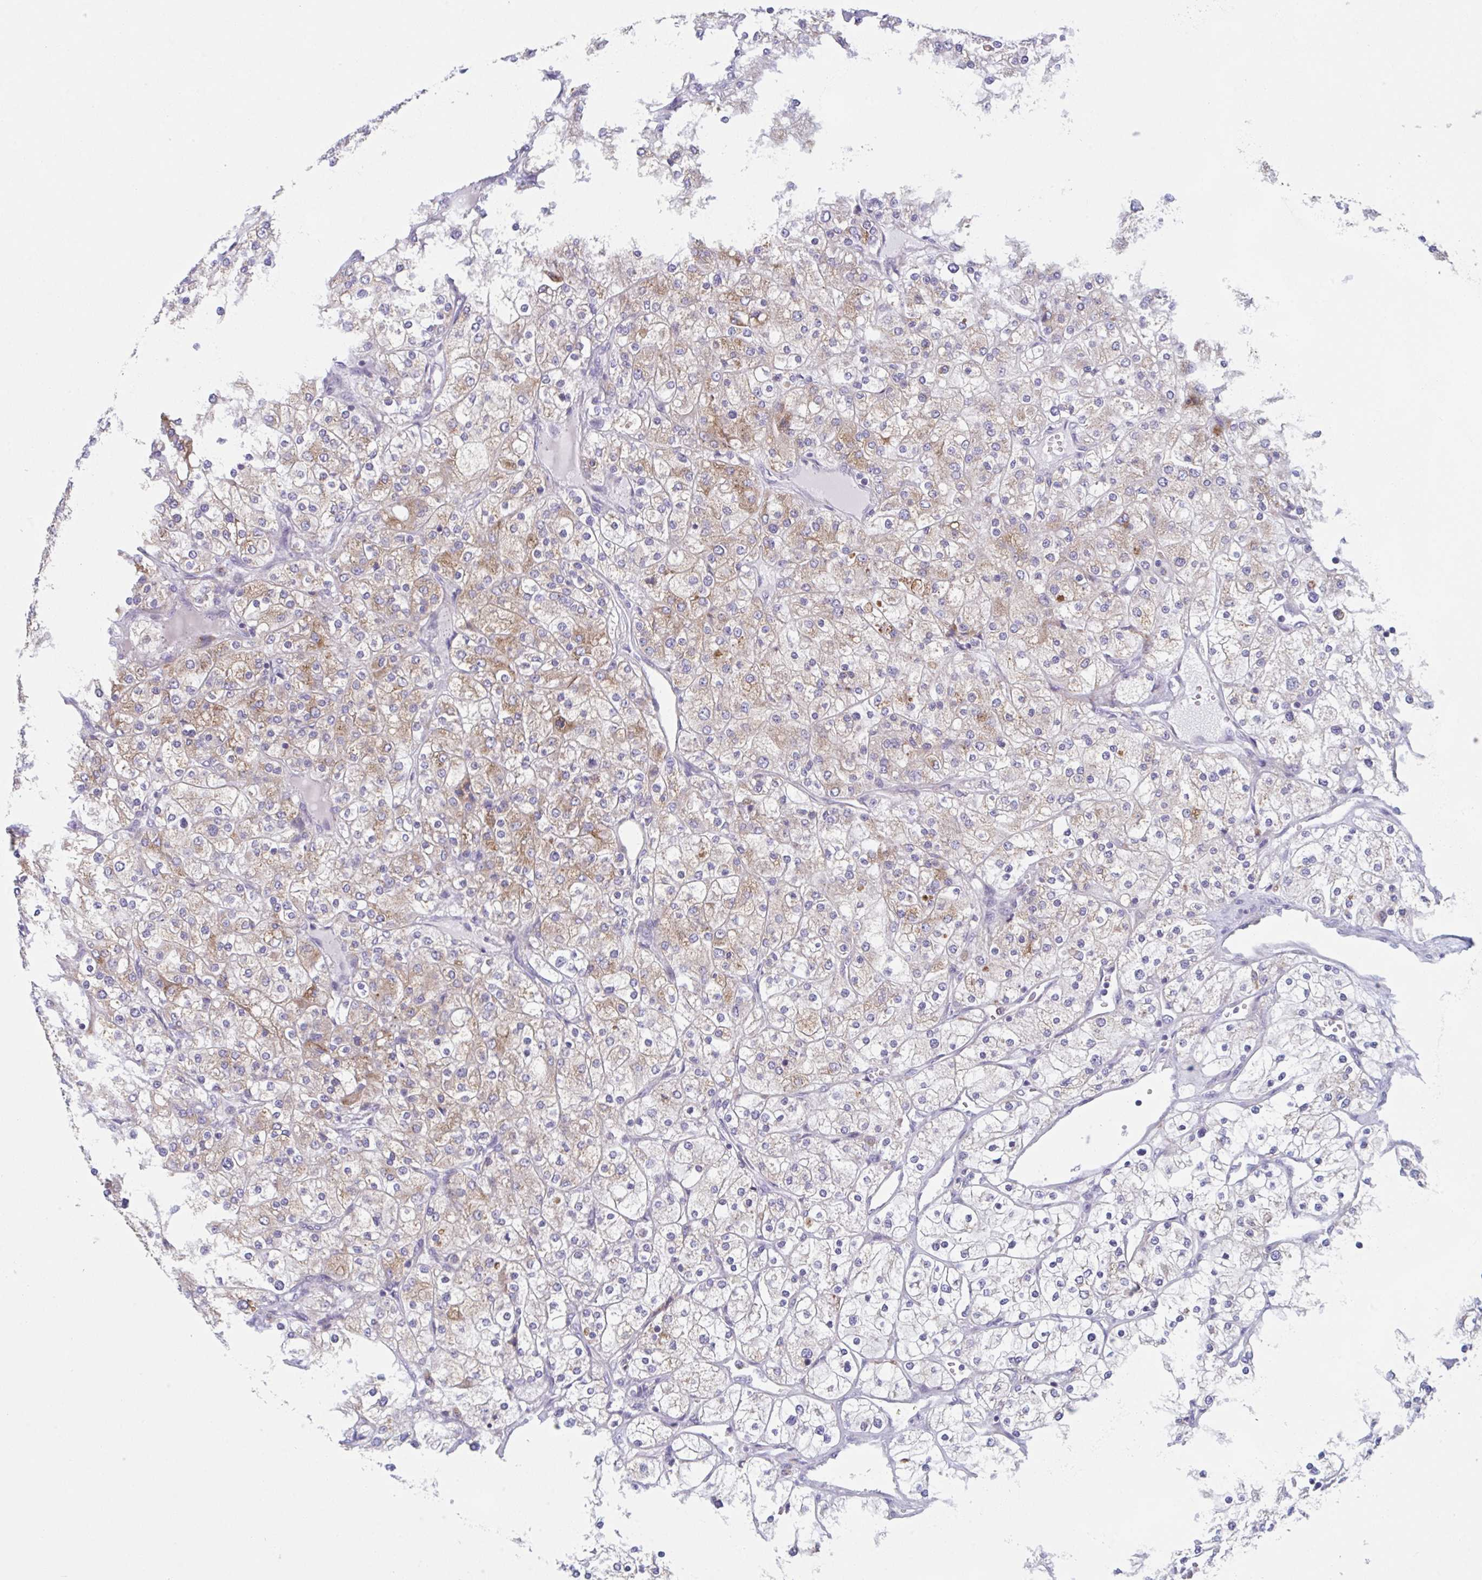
{"staining": {"intensity": "weak", "quantity": "25%-75%", "location": "cytoplasmic/membranous"}, "tissue": "renal cancer", "cell_type": "Tumor cells", "image_type": "cancer", "snomed": [{"axis": "morphology", "description": "Adenocarcinoma, NOS"}, {"axis": "topography", "description": "Kidney"}], "caption": "IHC of renal cancer exhibits low levels of weak cytoplasmic/membranous staining in about 25%-75% of tumor cells.", "gene": "NIPSNAP1", "patient": {"sex": "male", "age": 80}}